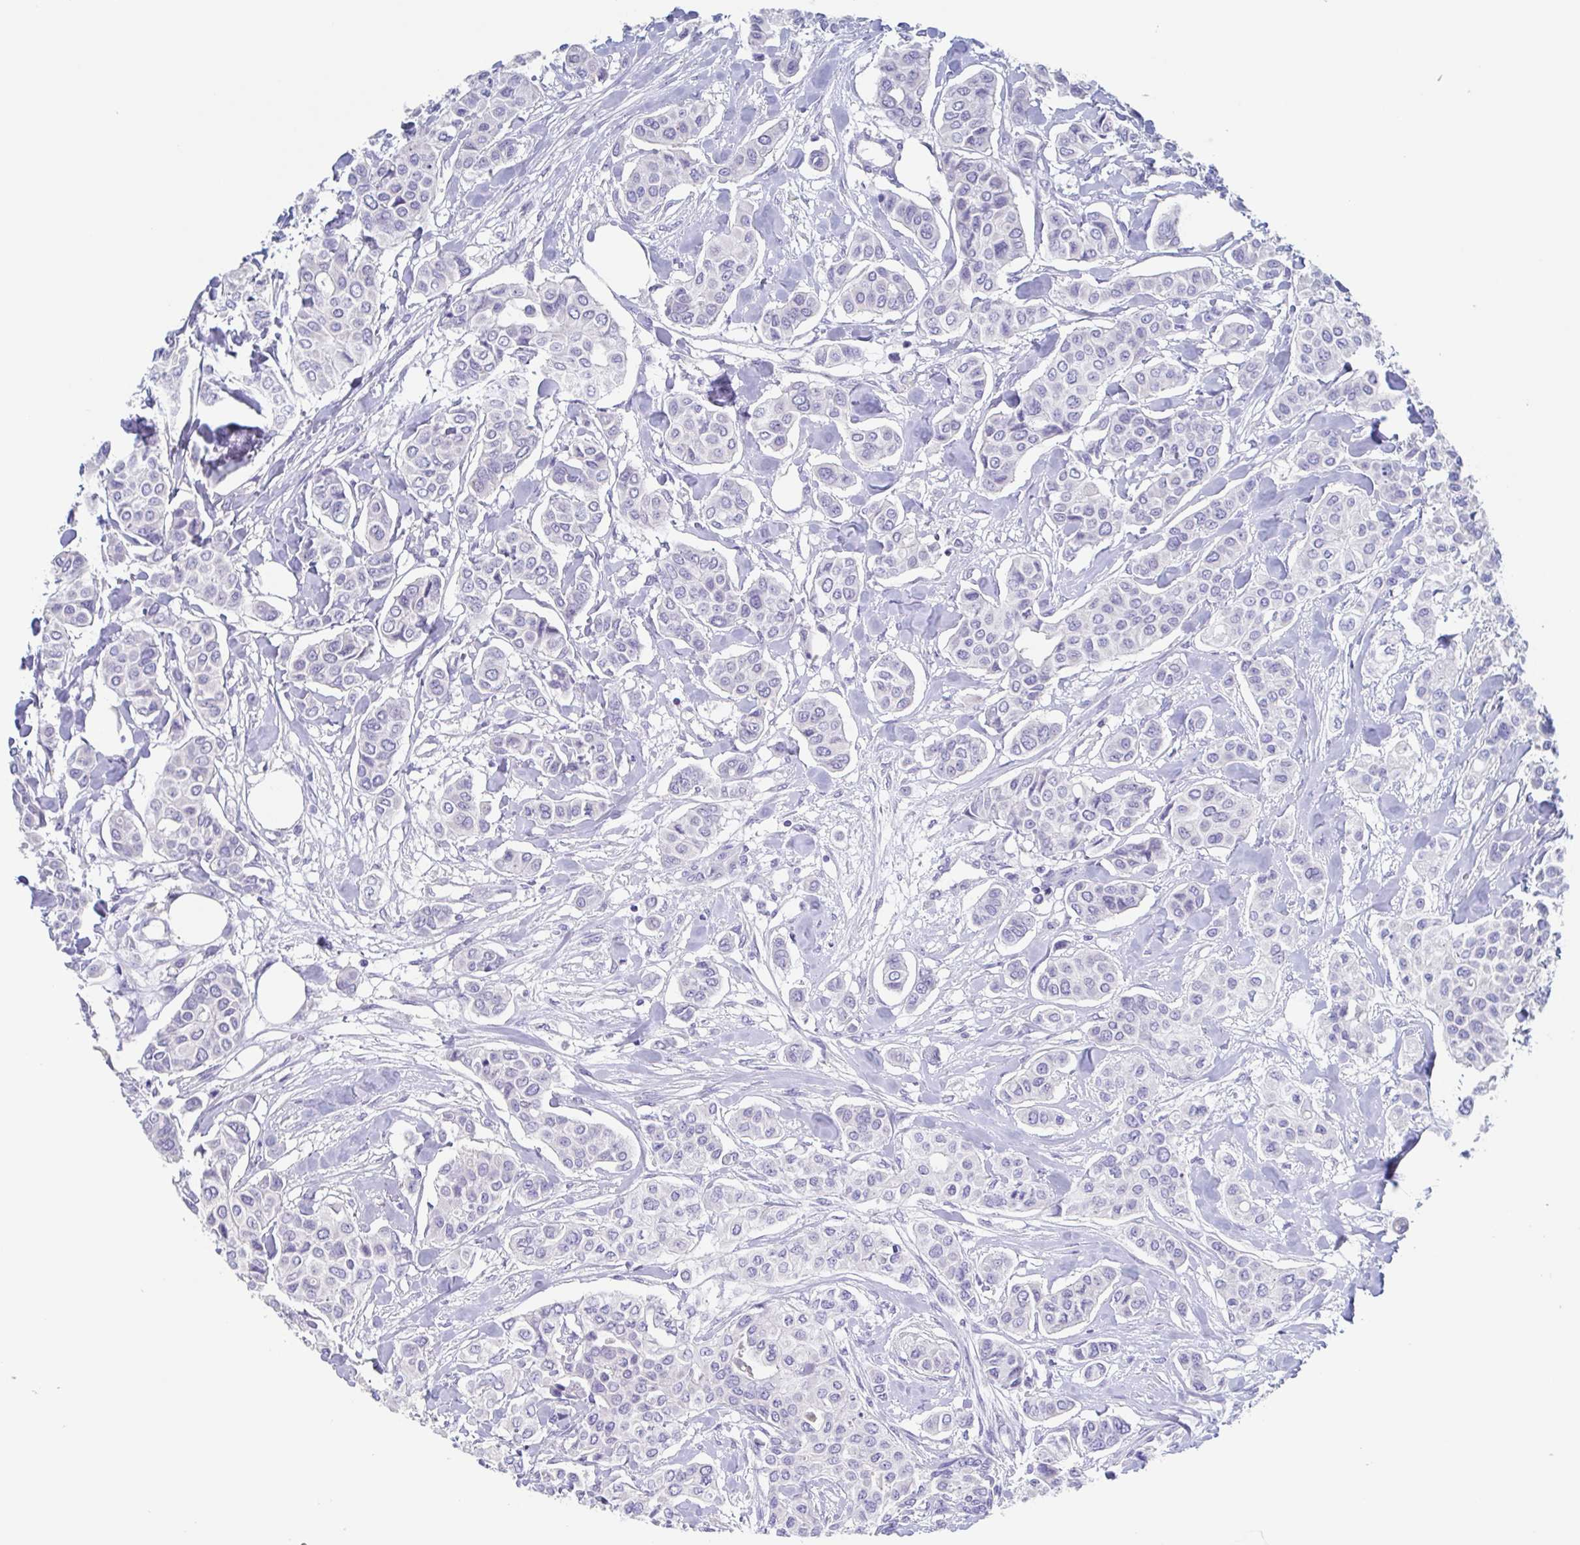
{"staining": {"intensity": "negative", "quantity": "none", "location": "none"}, "tissue": "breast cancer", "cell_type": "Tumor cells", "image_type": "cancer", "snomed": [{"axis": "morphology", "description": "Lobular carcinoma"}, {"axis": "topography", "description": "Breast"}], "caption": "IHC of human breast lobular carcinoma shows no positivity in tumor cells.", "gene": "NOXRED1", "patient": {"sex": "female", "age": 51}}